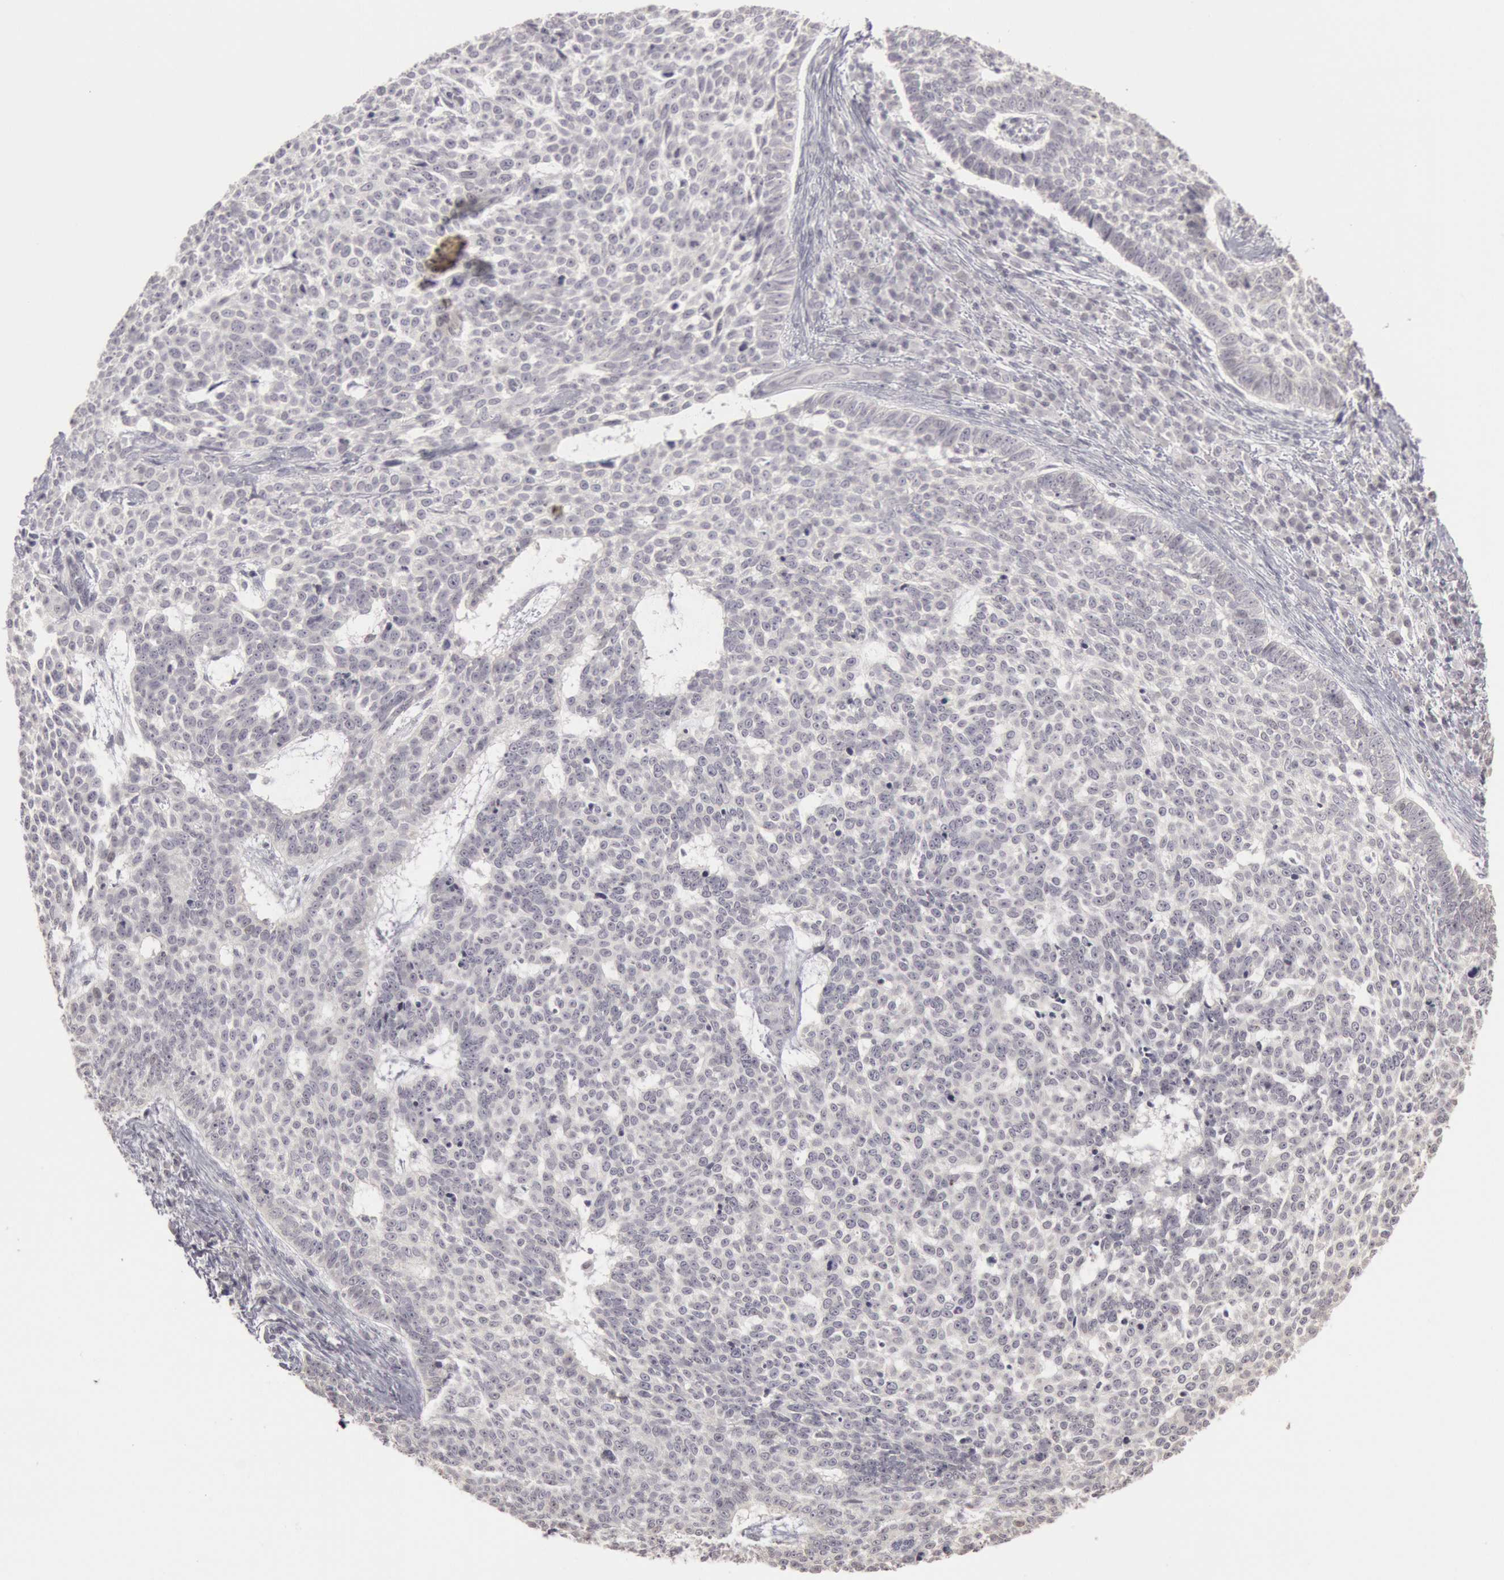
{"staining": {"intensity": "negative", "quantity": "none", "location": "none"}, "tissue": "skin cancer", "cell_type": "Tumor cells", "image_type": "cancer", "snomed": [{"axis": "morphology", "description": "Basal cell carcinoma"}, {"axis": "topography", "description": "Skin"}], "caption": "High power microscopy histopathology image of an immunohistochemistry histopathology image of basal cell carcinoma (skin), revealing no significant expression in tumor cells. (DAB IHC, high magnification).", "gene": "RIMBP3C", "patient": {"sex": "female", "age": 89}}